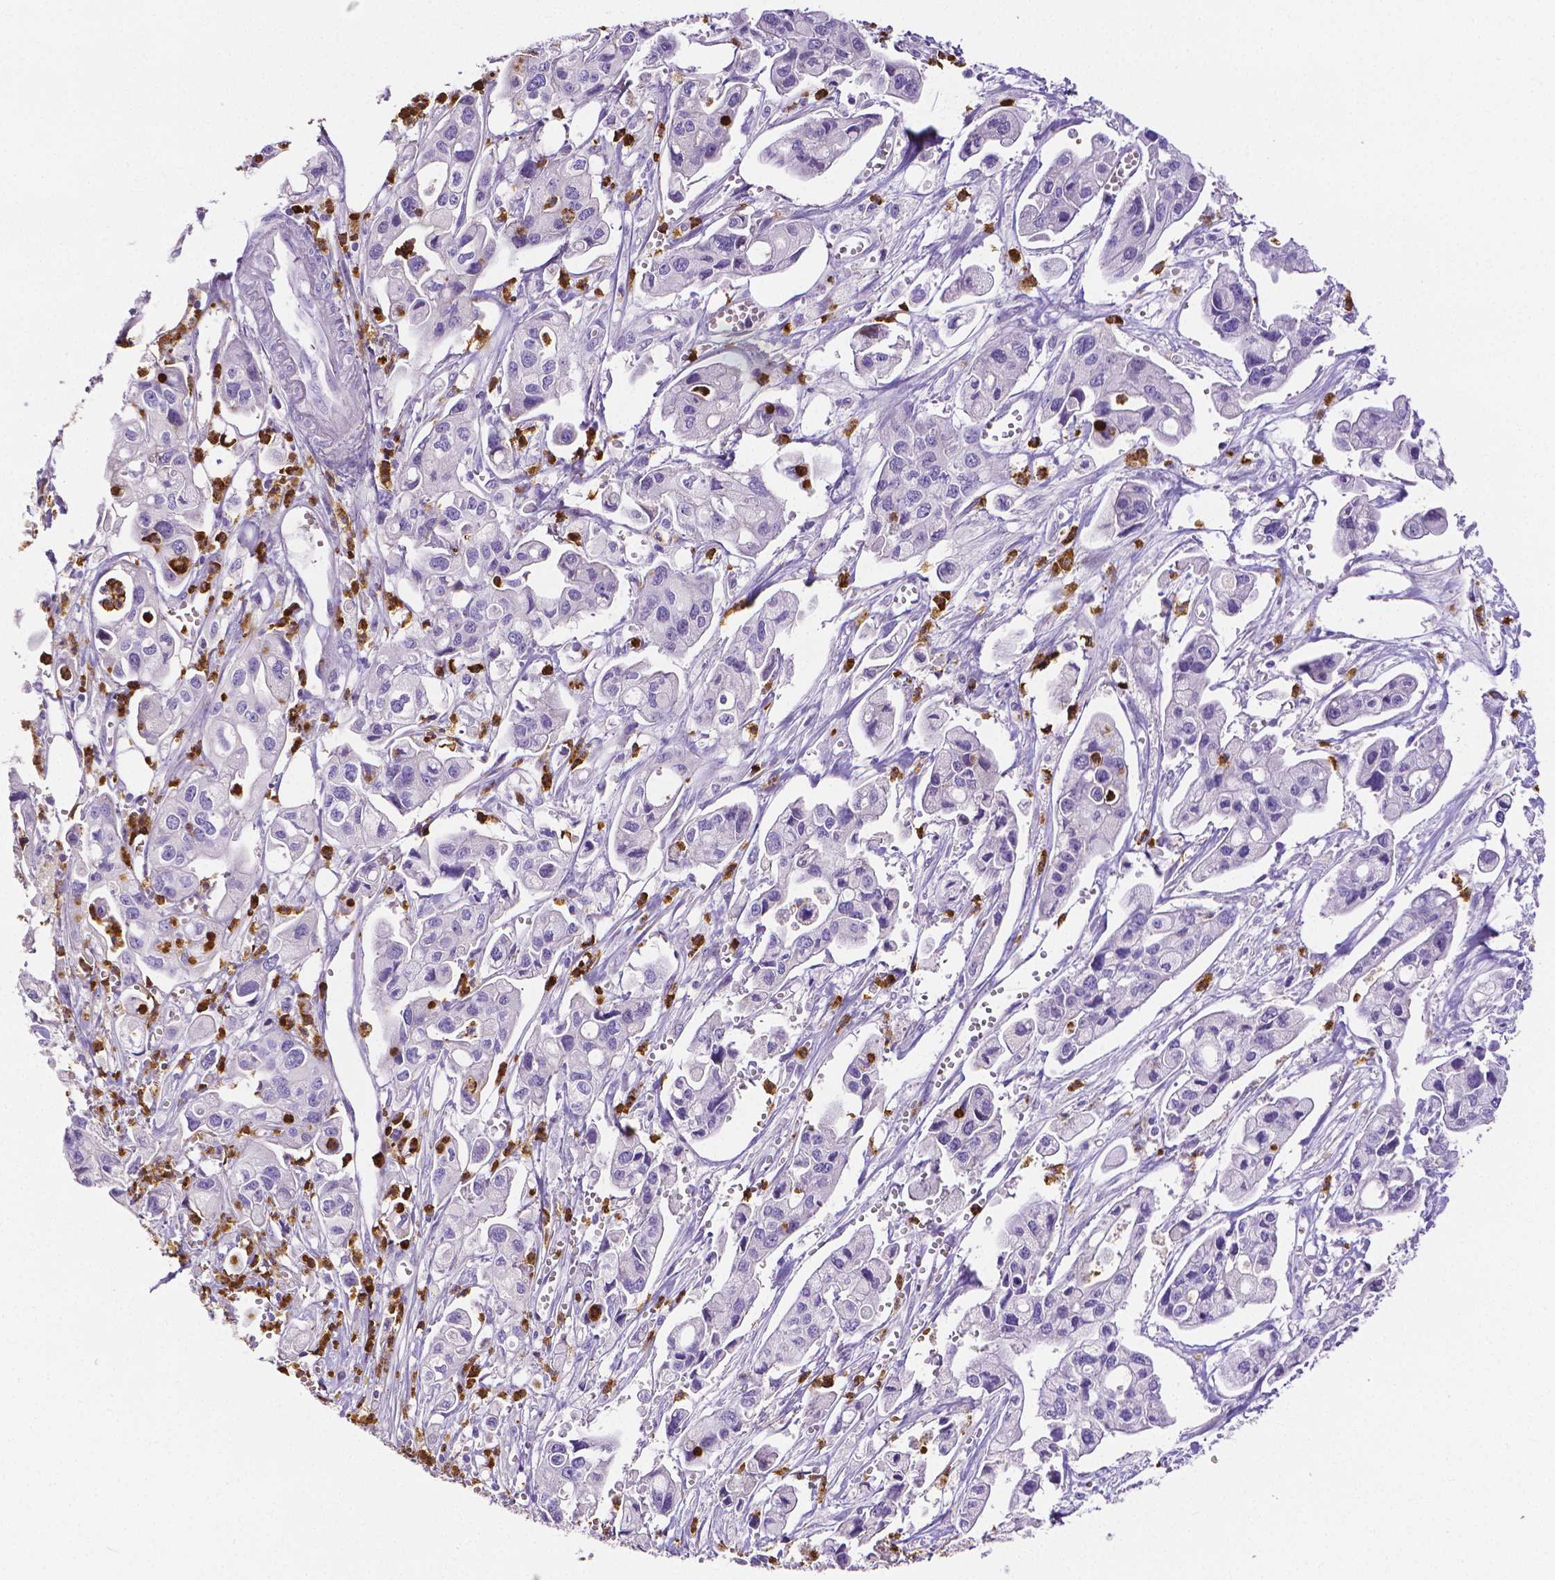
{"staining": {"intensity": "negative", "quantity": "none", "location": "none"}, "tissue": "pancreatic cancer", "cell_type": "Tumor cells", "image_type": "cancer", "snomed": [{"axis": "morphology", "description": "Adenocarcinoma, NOS"}, {"axis": "topography", "description": "Pancreas"}], "caption": "Immunohistochemical staining of adenocarcinoma (pancreatic) shows no significant staining in tumor cells. The staining was performed using DAB (3,3'-diaminobenzidine) to visualize the protein expression in brown, while the nuclei were stained in blue with hematoxylin (Magnification: 20x).", "gene": "MMP9", "patient": {"sex": "male", "age": 70}}